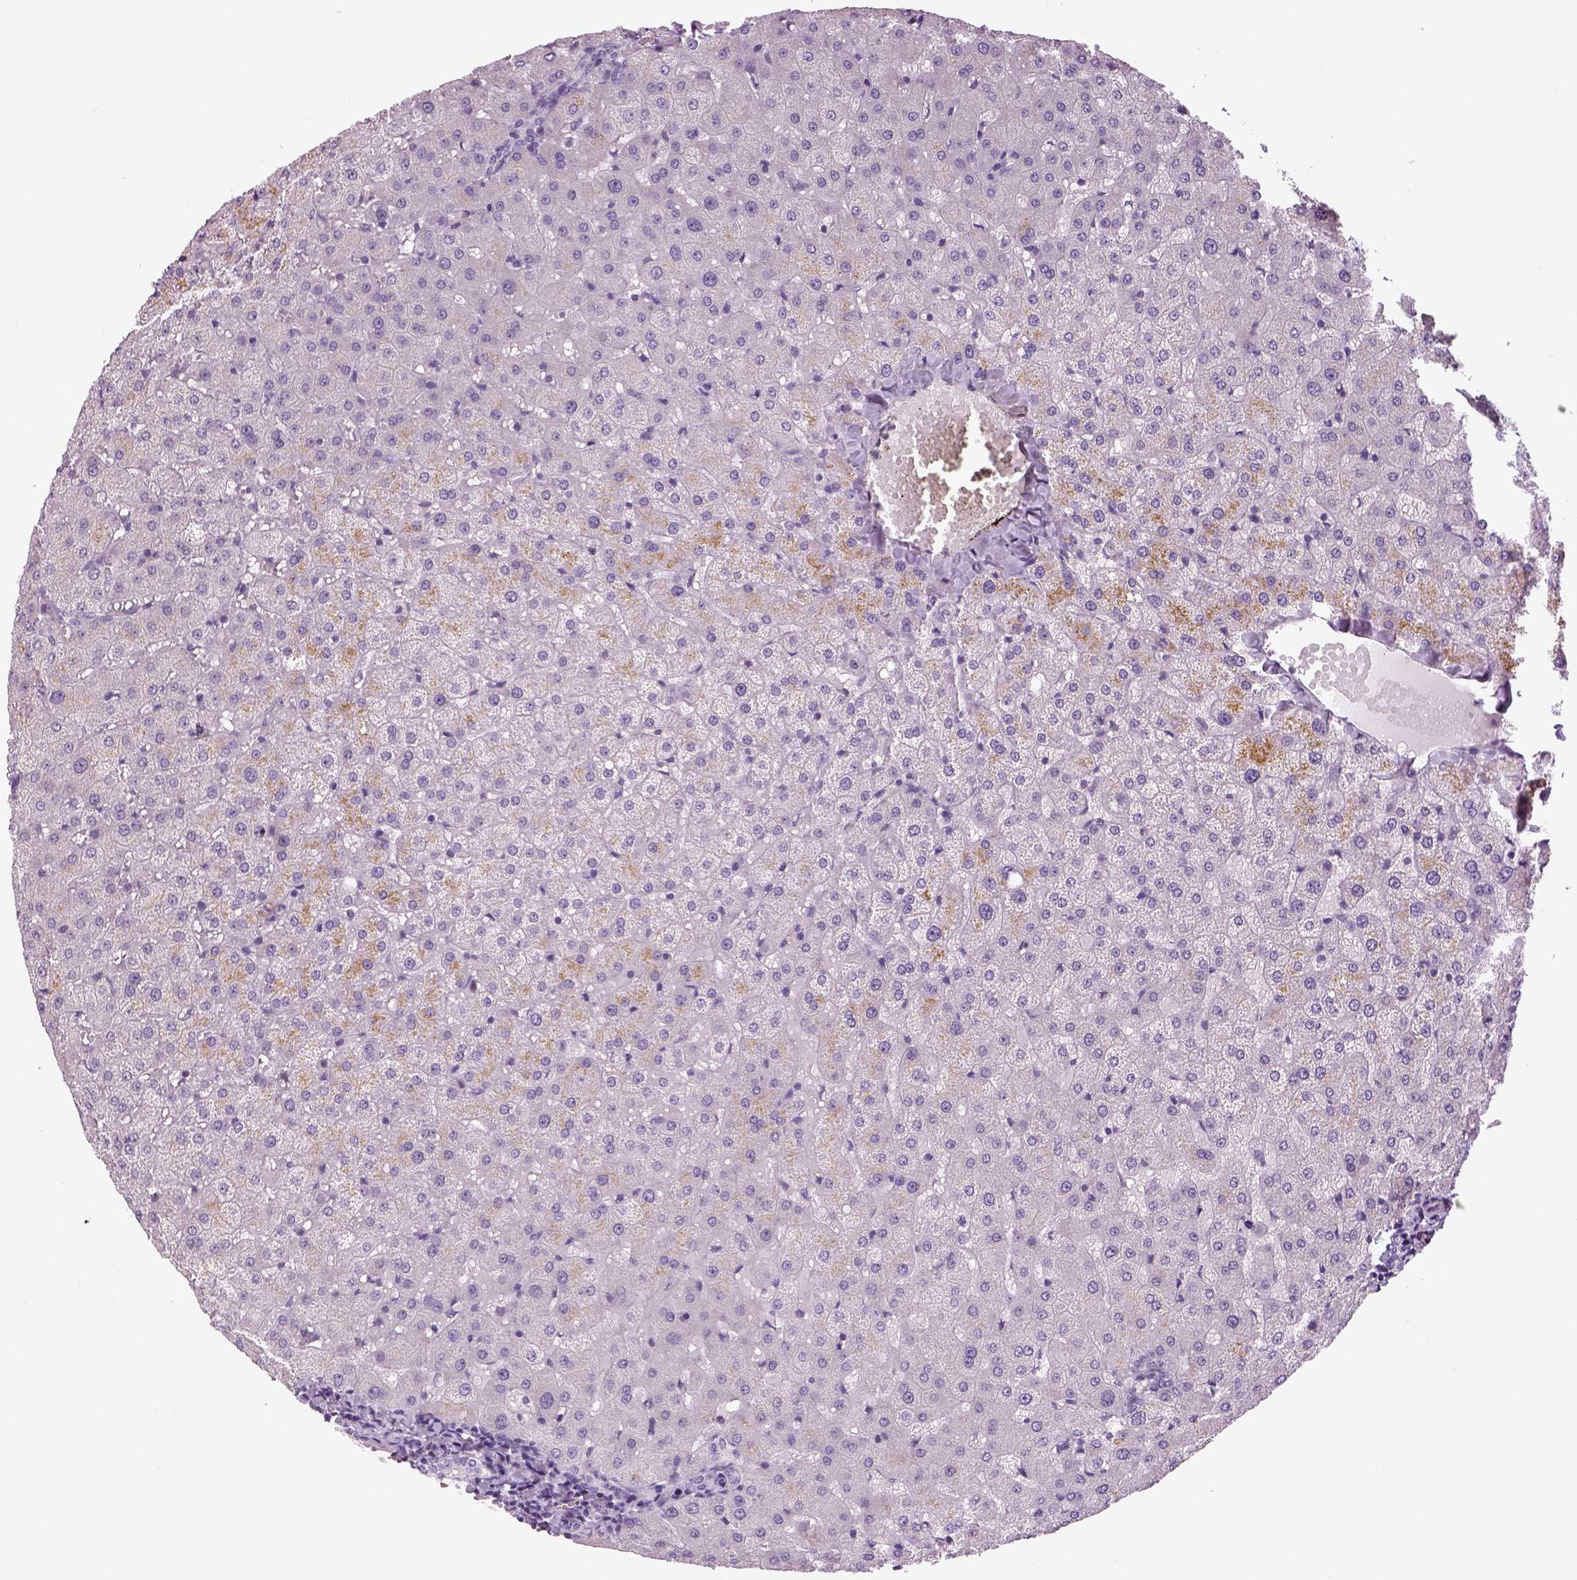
{"staining": {"intensity": "negative", "quantity": "none", "location": "none"}, "tissue": "liver", "cell_type": "Cholangiocytes", "image_type": "normal", "snomed": [{"axis": "morphology", "description": "Normal tissue, NOS"}, {"axis": "topography", "description": "Liver"}], "caption": "Cholangiocytes are negative for protein expression in normal human liver. (Stains: DAB IHC with hematoxylin counter stain, Microscopy: brightfield microscopy at high magnification).", "gene": "NECAB1", "patient": {"sex": "female", "age": 50}}